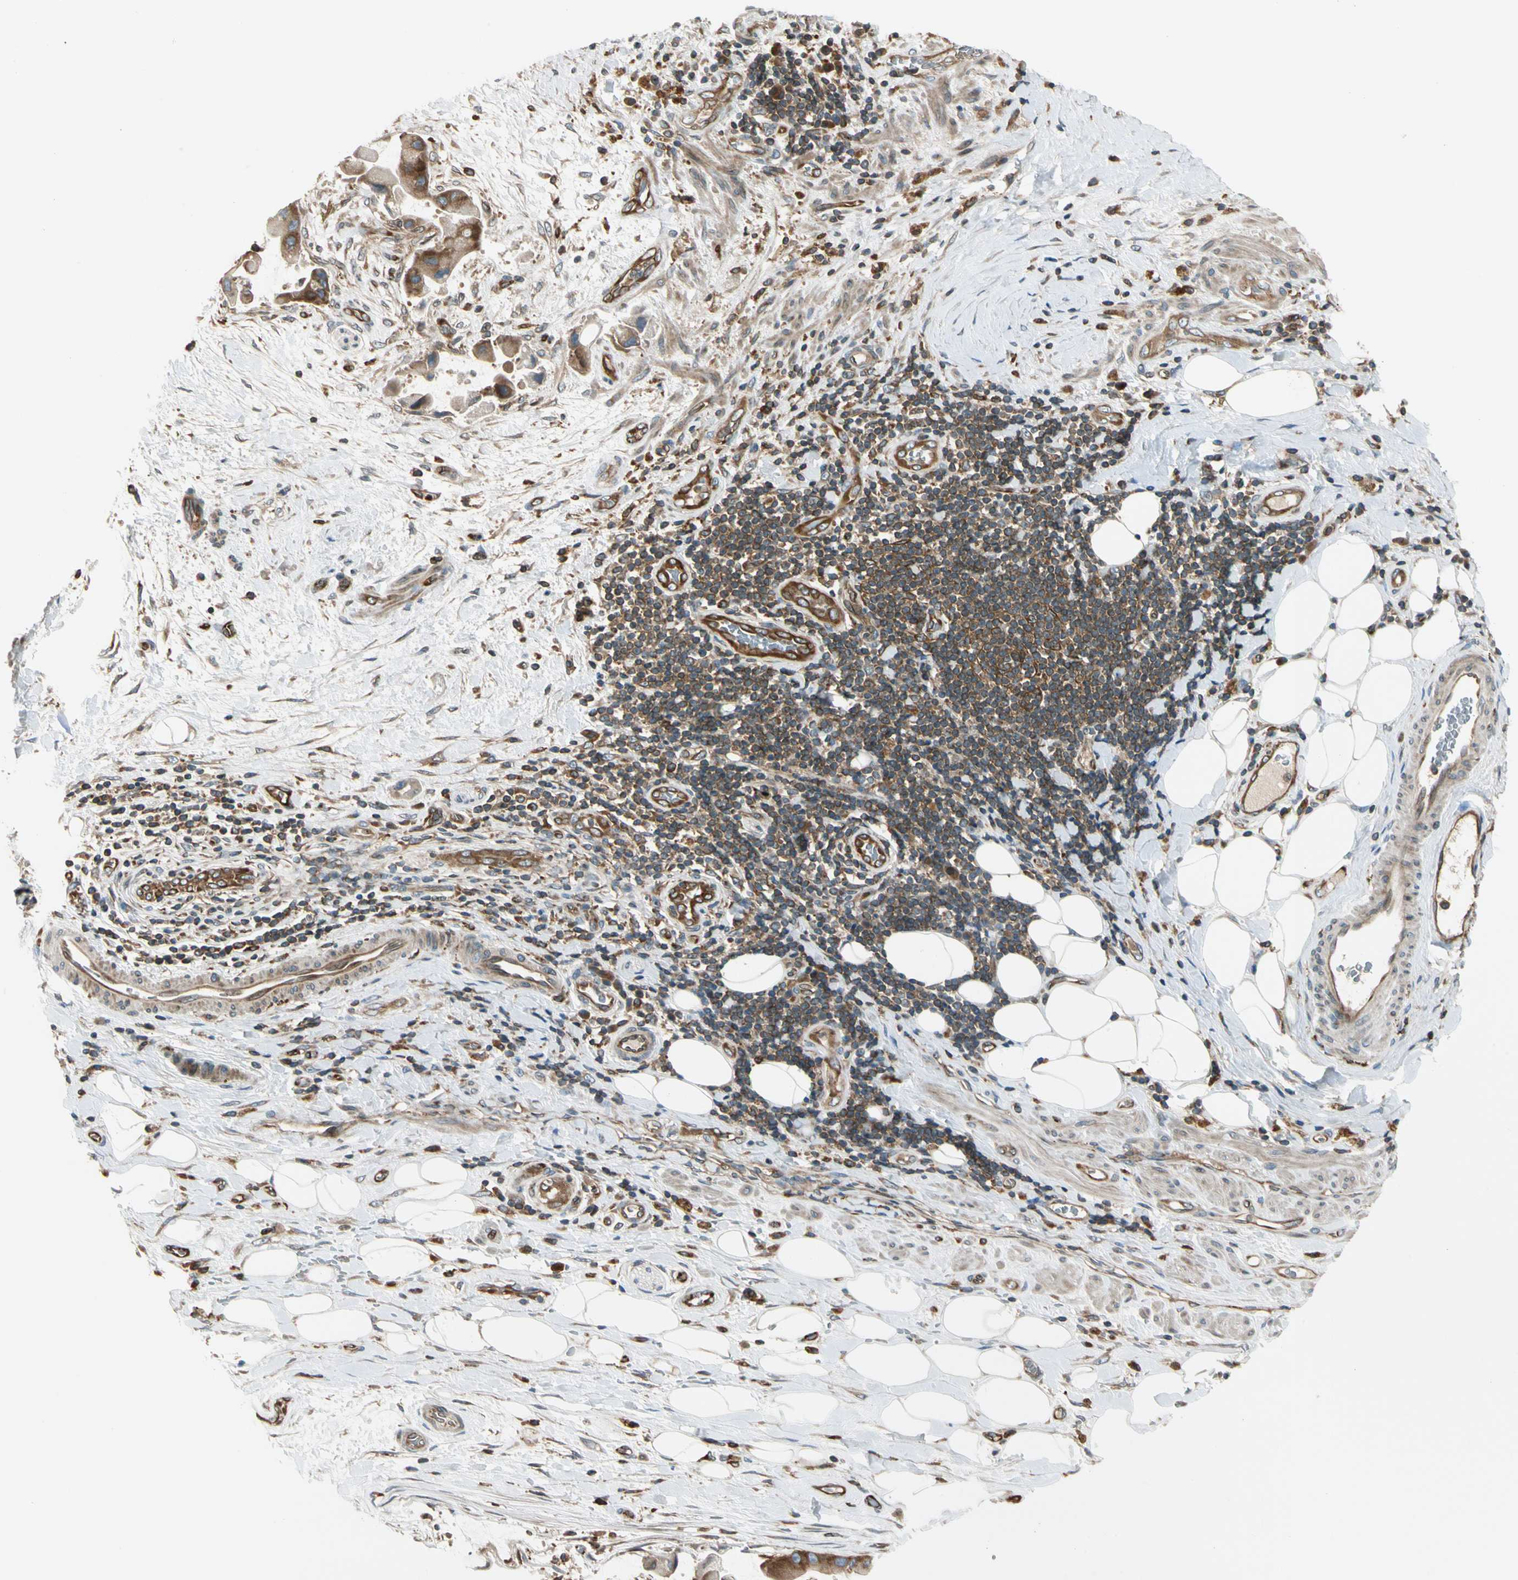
{"staining": {"intensity": "strong", "quantity": ">75%", "location": "cytoplasmic/membranous"}, "tissue": "liver cancer", "cell_type": "Tumor cells", "image_type": "cancer", "snomed": [{"axis": "morphology", "description": "Normal tissue, NOS"}, {"axis": "morphology", "description": "Cholangiocarcinoma"}, {"axis": "topography", "description": "Liver"}, {"axis": "topography", "description": "Peripheral nerve tissue"}], "caption": "Protein expression analysis of human liver cancer (cholangiocarcinoma) reveals strong cytoplasmic/membranous expression in approximately >75% of tumor cells.", "gene": "TRIO", "patient": {"sex": "male", "age": 50}}